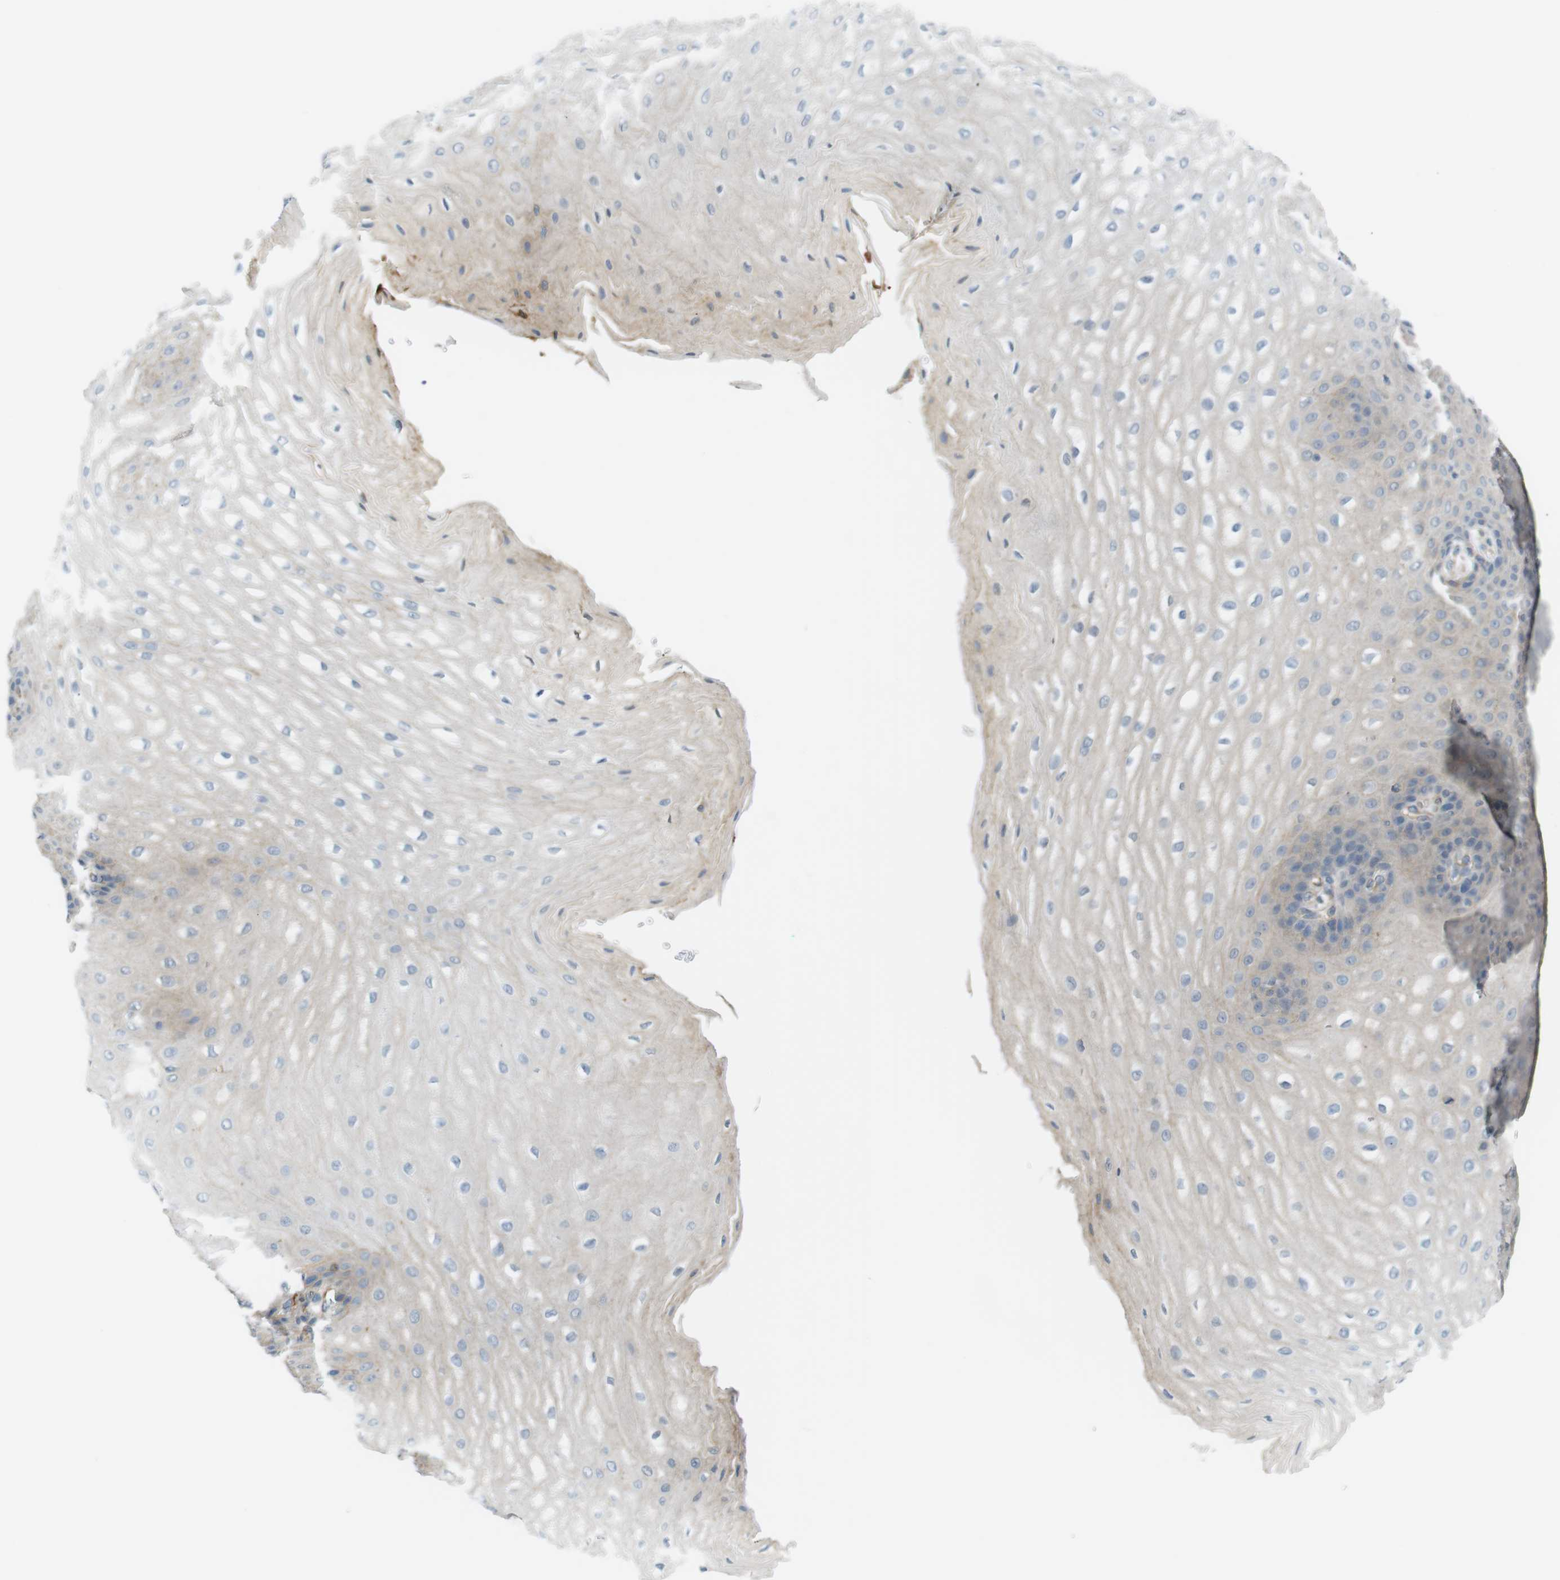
{"staining": {"intensity": "weak", "quantity": "25%-75%", "location": "cytoplasmic/membranous"}, "tissue": "esophagus", "cell_type": "Squamous epithelial cells", "image_type": "normal", "snomed": [{"axis": "morphology", "description": "Normal tissue, NOS"}, {"axis": "topography", "description": "Esophagus"}], "caption": "Immunohistochemical staining of normal human esophagus displays weak cytoplasmic/membranous protein staining in about 25%-75% of squamous epithelial cells.", "gene": "PEPD", "patient": {"sex": "male", "age": 54}}